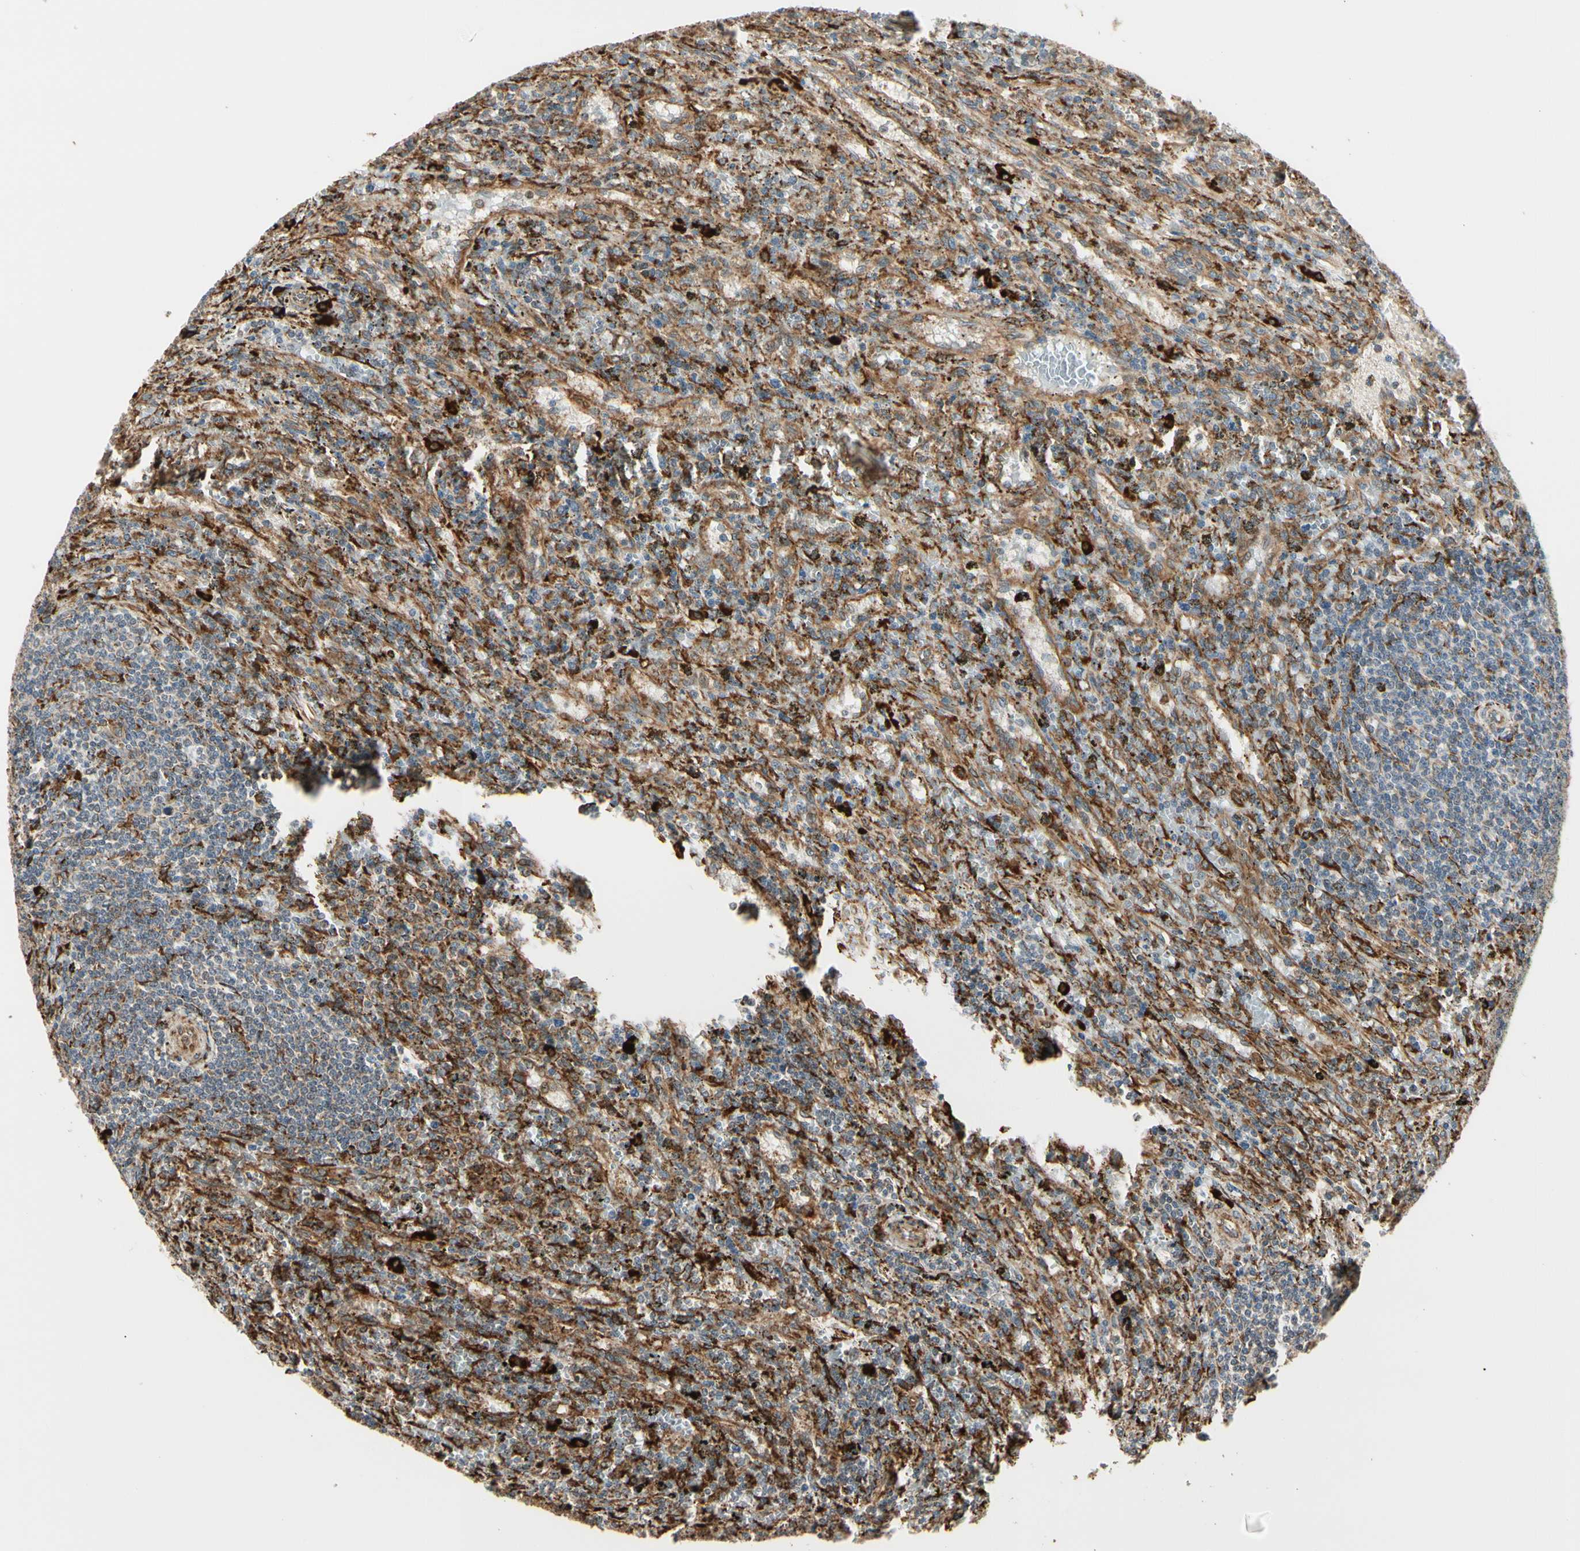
{"staining": {"intensity": "moderate", "quantity": ">75%", "location": "cytoplasmic/membranous"}, "tissue": "lymphoma", "cell_type": "Tumor cells", "image_type": "cancer", "snomed": [{"axis": "morphology", "description": "Malignant lymphoma, non-Hodgkin's type, Low grade"}, {"axis": "topography", "description": "Spleen"}], "caption": "About >75% of tumor cells in lymphoma show moderate cytoplasmic/membranous protein expression as visualized by brown immunohistochemical staining.", "gene": "HSP90B1", "patient": {"sex": "male", "age": 76}}